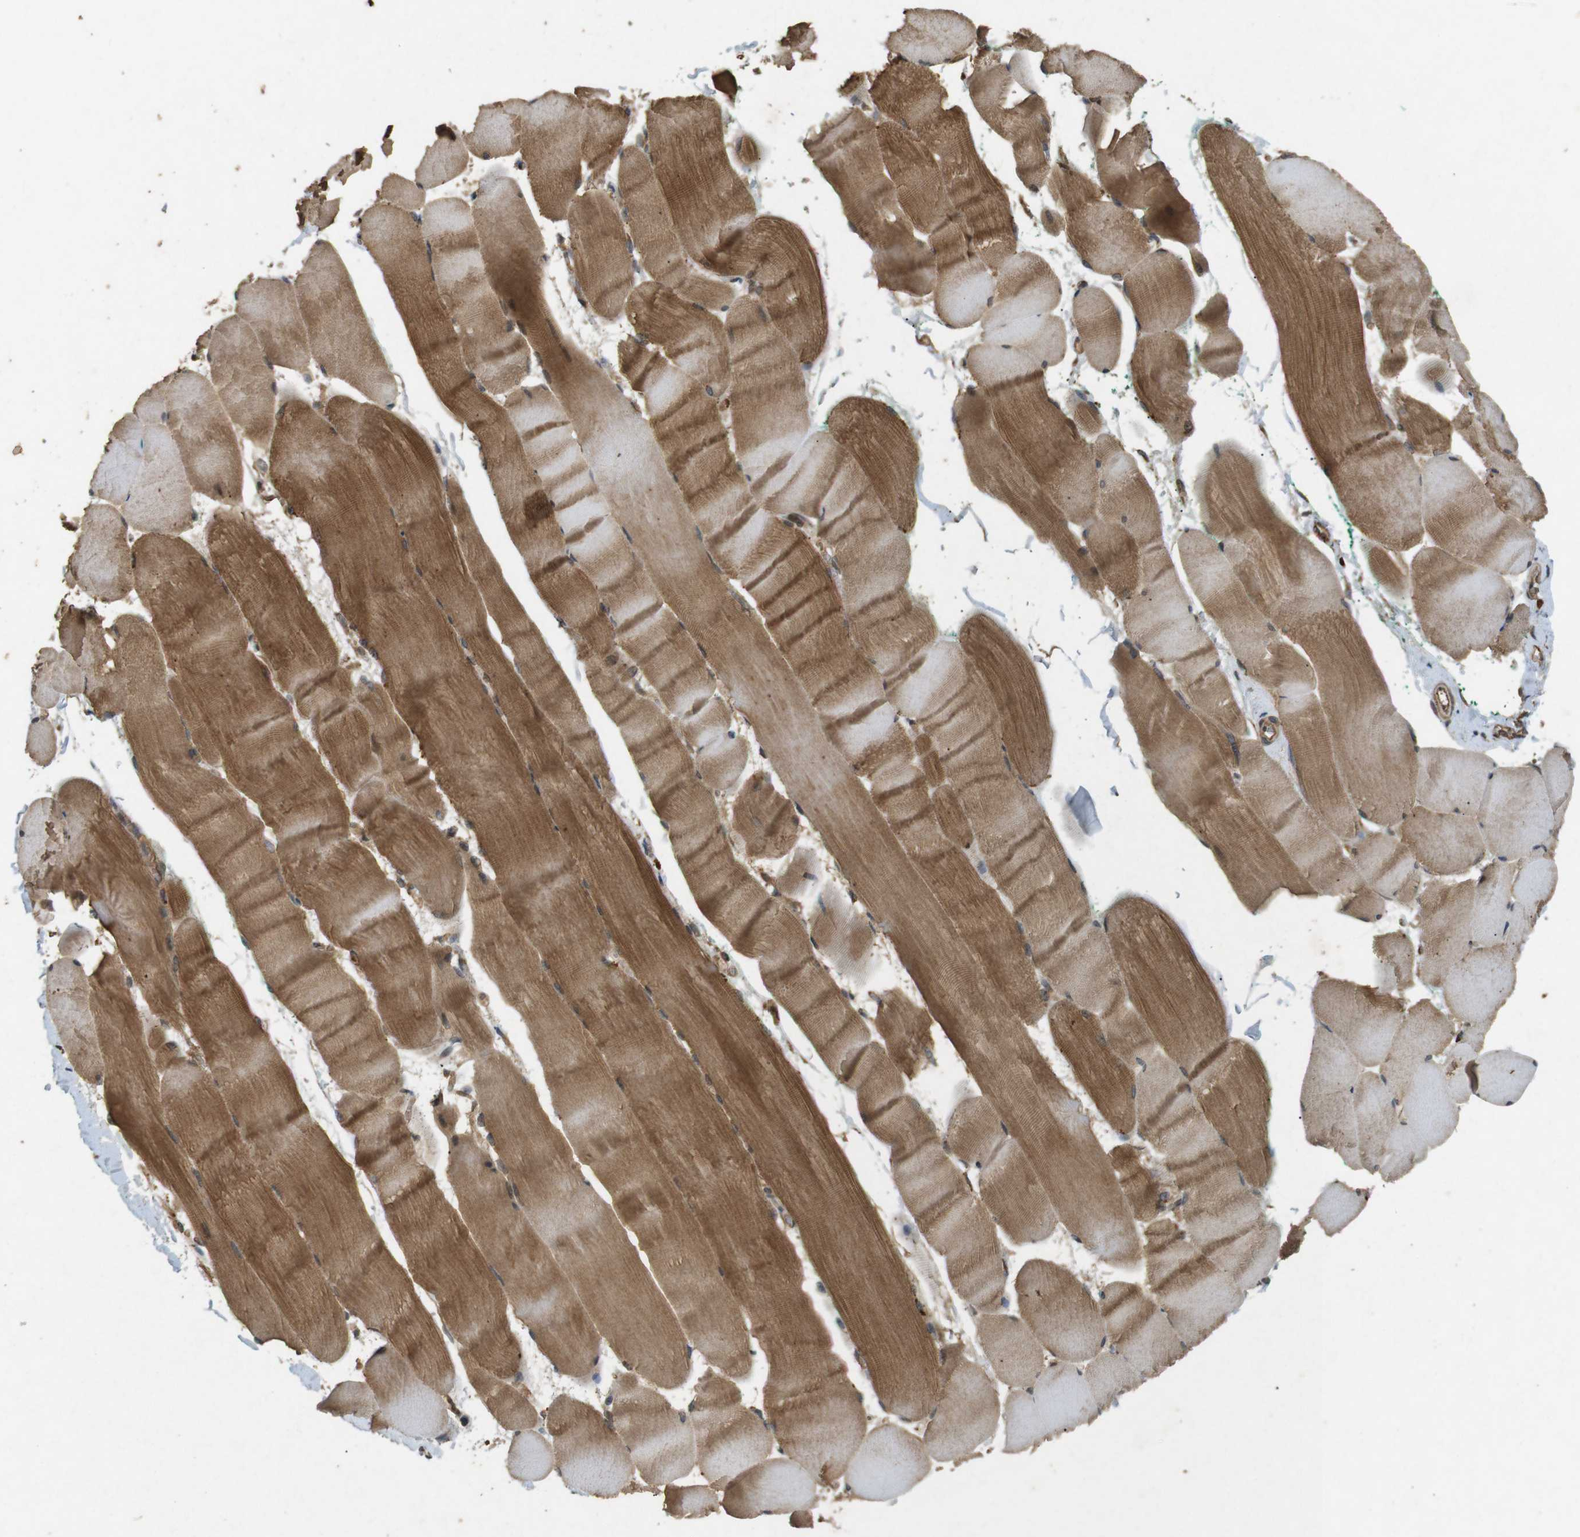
{"staining": {"intensity": "moderate", "quantity": ">75%", "location": "cytoplasmic/membranous"}, "tissue": "skeletal muscle", "cell_type": "Myocytes", "image_type": "normal", "snomed": [{"axis": "morphology", "description": "Normal tissue, NOS"}, {"axis": "morphology", "description": "Squamous cell carcinoma, NOS"}, {"axis": "topography", "description": "Skeletal muscle"}], "caption": "Skeletal muscle stained with a brown dye exhibits moderate cytoplasmic/membranous positive positivity in approximately >75% of myocytes.", "gene": "TAP1", "patient": {"sex": "male", "age": 51}}